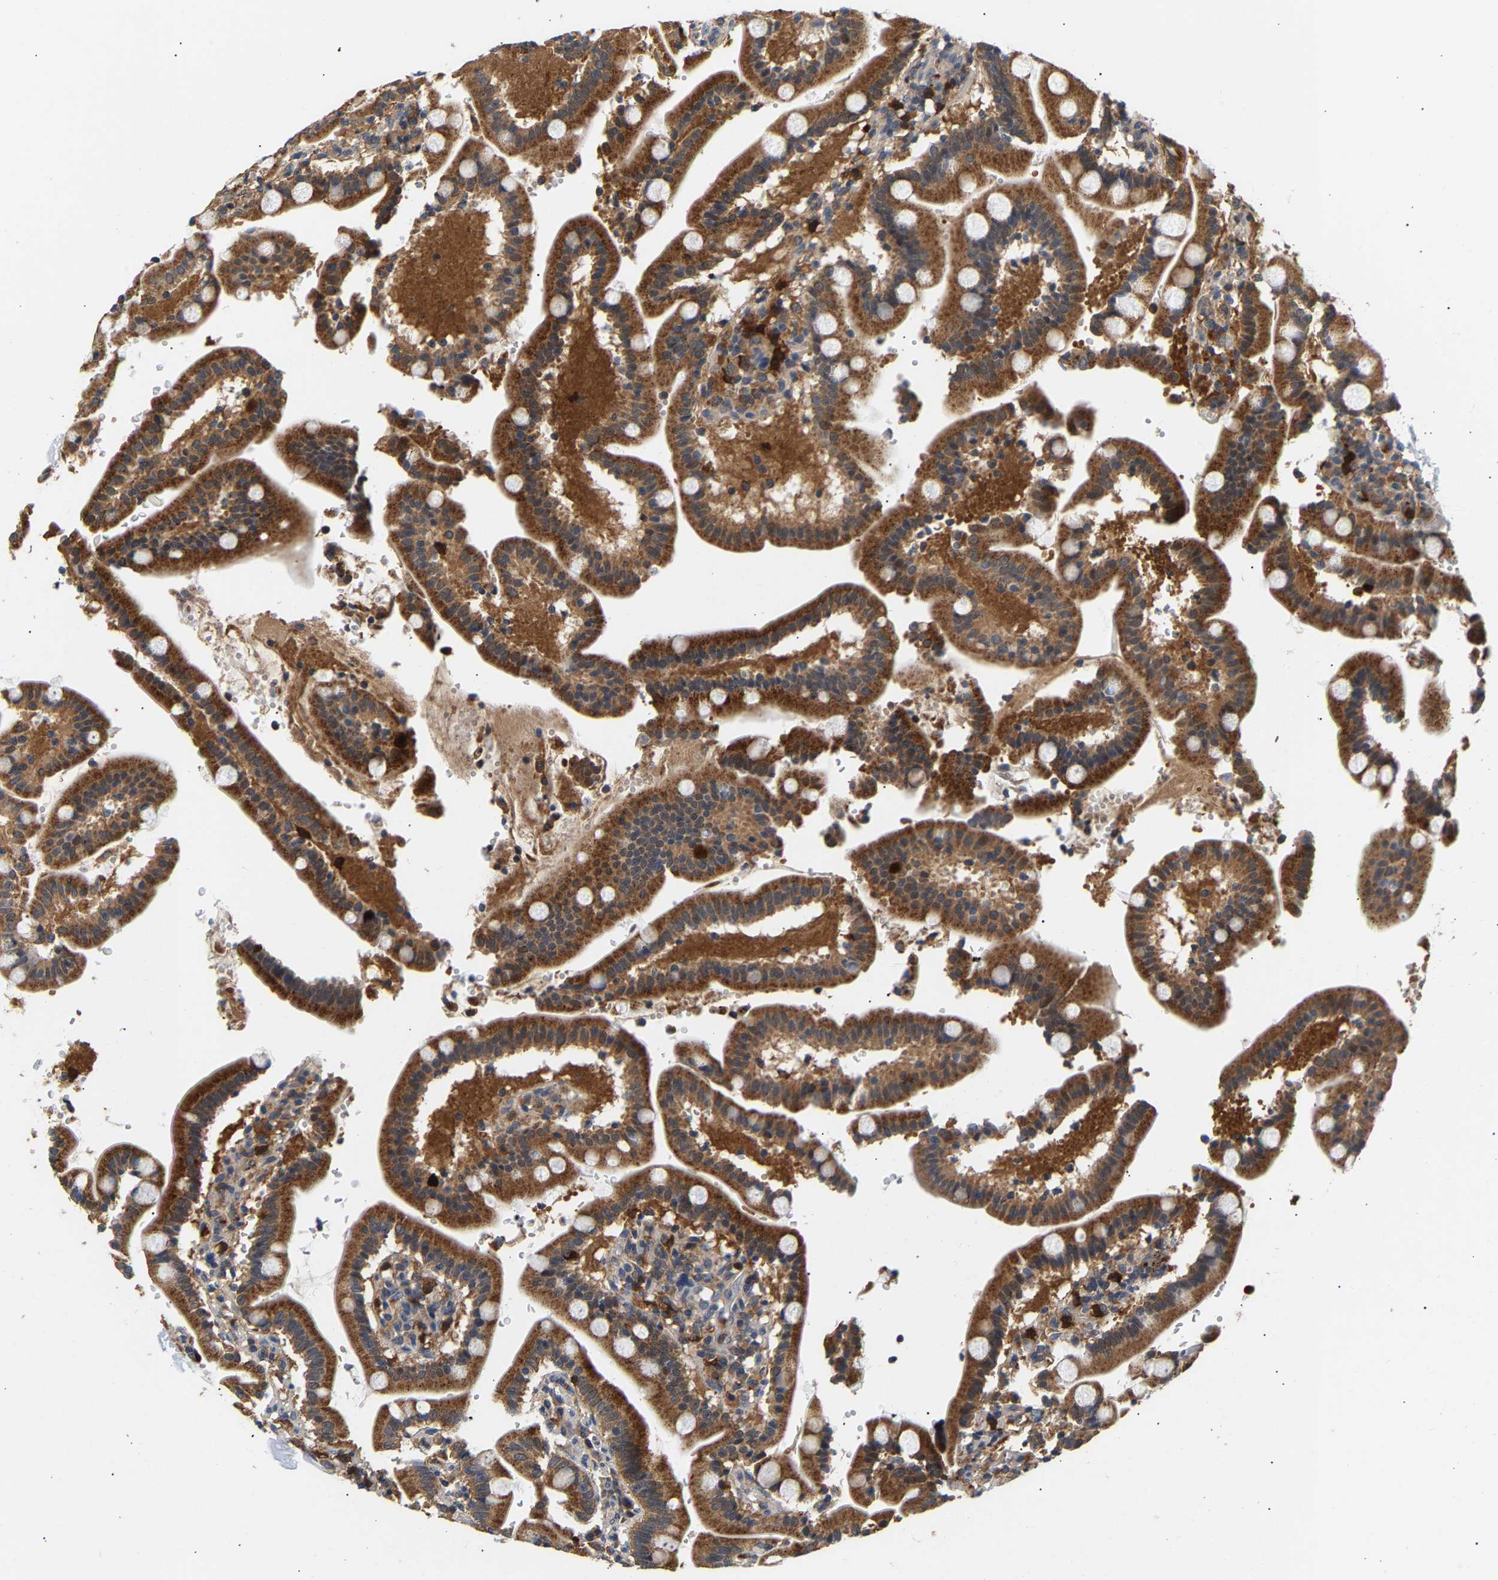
{"staining": {"intensity": "strong", "quantity": ">75%", "location": "cytoplasmic/membranous"}, "tissue": "duodenum", "cell_type": "Glandular cells", "image_type": "normal", "snomed": [{"axis": "morphology", "description": "Normal tissue, NOS"}, {"axis": "topography", "description": "Small intestine, NOS"}], "caption": "High-power microscopy captured an immunohistochemistry micrograph of normal duodenum, revealing strong cytoplasmic/membranous staining in about >75% of glandular cells.", "gene": "PPID", "patient": {"sex": "female", "age": 71}}